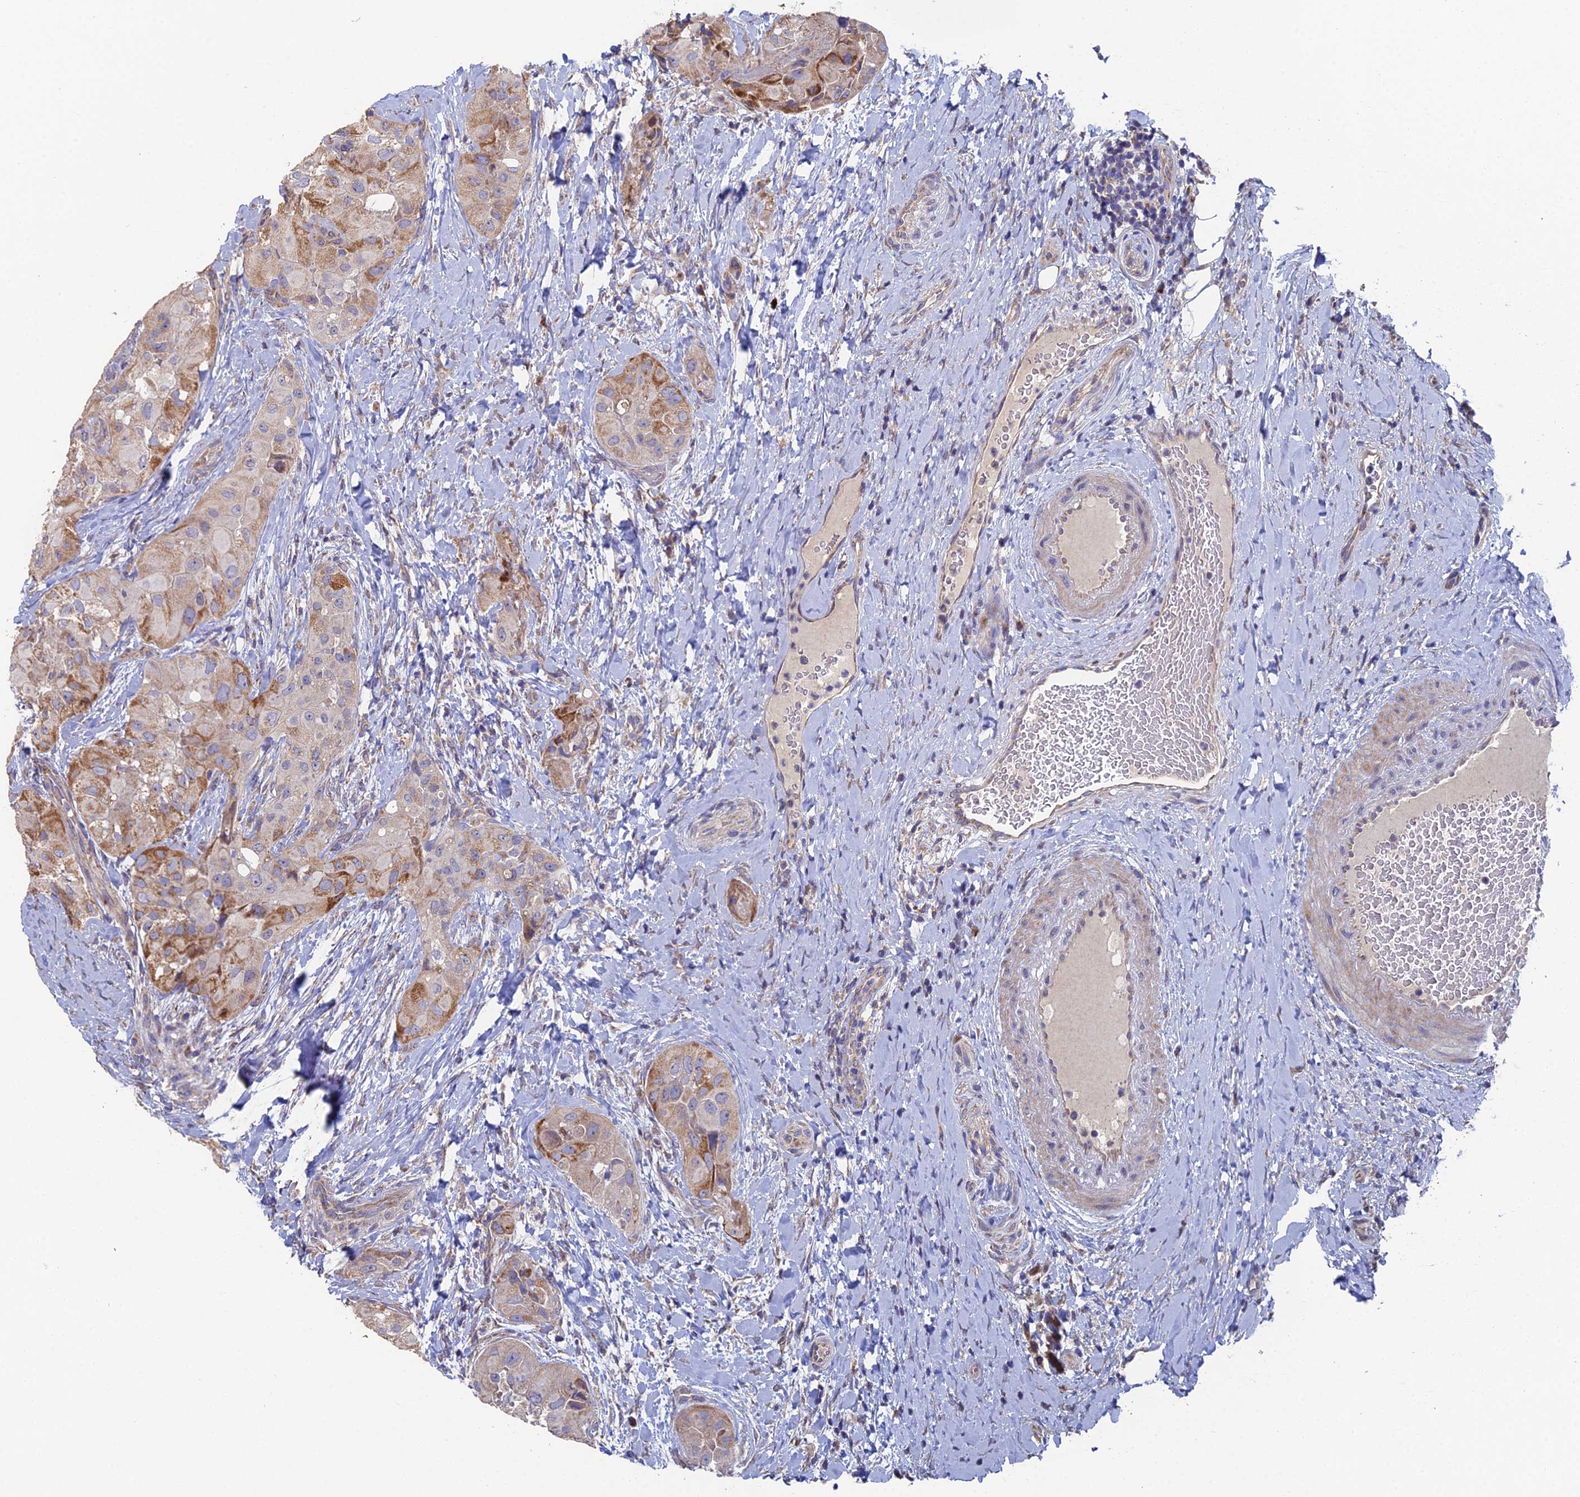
{"staining": {"intensity": "moderate", "quantity": "25%-75%", "location": "cytoplasmic/membranous"}, "tissue": "thyroid cancer", "cell_type": "Tumor cells", "image_type": "cancer", "snomed": [{"axis": "morphology", "description": "Normal tissue, NOS"}, {"axis": "morphology", "description": "Papillary adenocarcinoma, NOS"}, {"axis": "topography", "description": "Thyroid gland"}], "caption": "Moderate cytoplasmic/membranous staining is appreciated in about 25%-75% of tumor cells in papillary adenocarcinoma (thyroid). The staining was performed using DAB (3,3'-diaminobenzidine) to visualize the protein expression in brown, while the nuclei were stained in blue with hematoxylin (Magnification: 20x).", "gene": "ECSIT", "patient": {"sex": "female", "age": 59}}